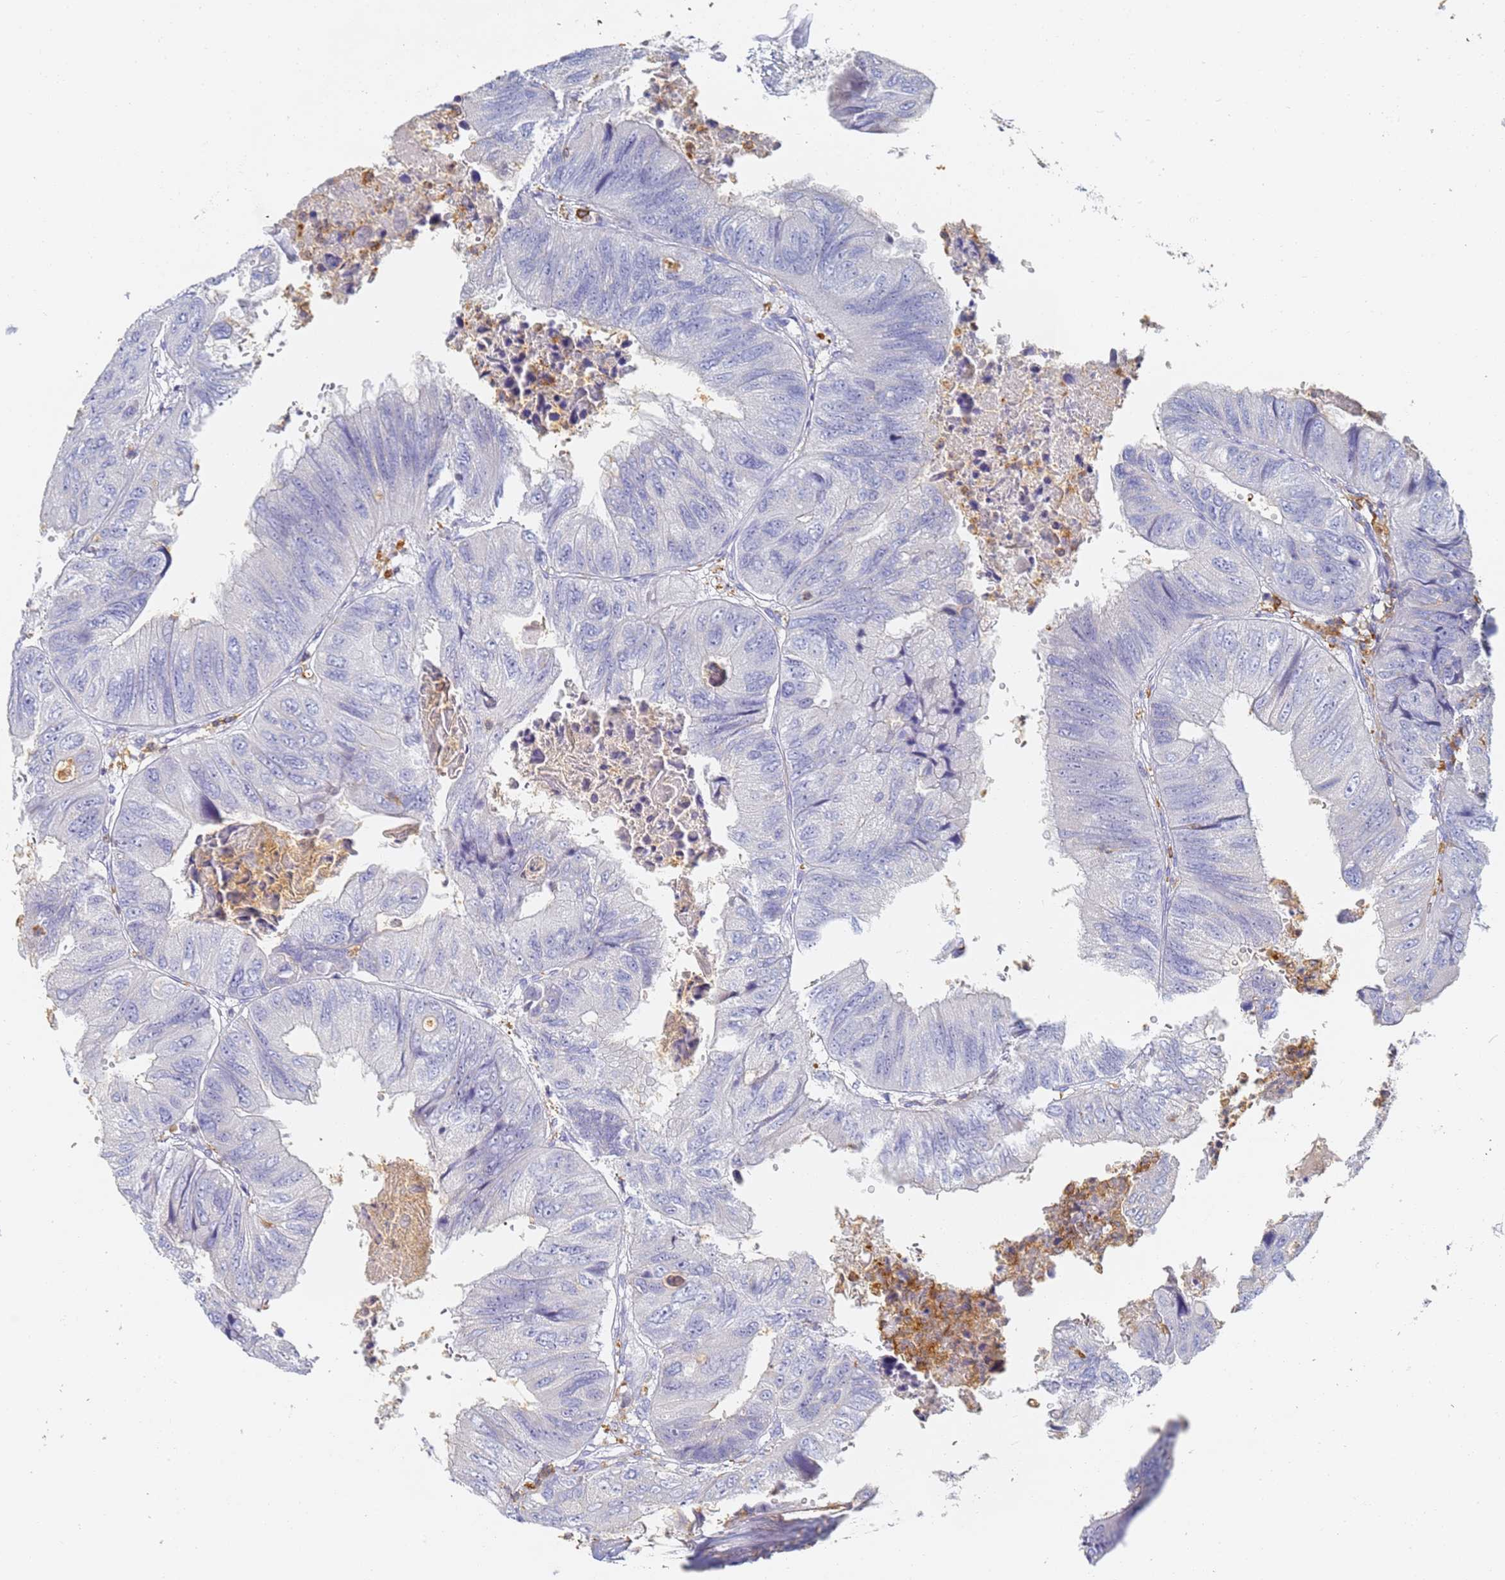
{"staining": {"intensity": "negative", "quantity": "none", "location": "none"}, "tissue": "colorectal cancer", "cell_type": "Tumor cells", "image_type": "cancer", "snomed": [{"axis": "morphology", "description": "Adenocarcinoma, NOS"}, {"axis": "topography", "description": "Rectum"}], "caption": "Immunohistochemical staining of human colorectal cancer (adenocarcinoma) exhibits no significant staining in tumor cells. (Immunohistochemistry, brightfield microscopy, high magnification).", "gene": "BIN2", "patient": {"sex": "male", "age": 63}}